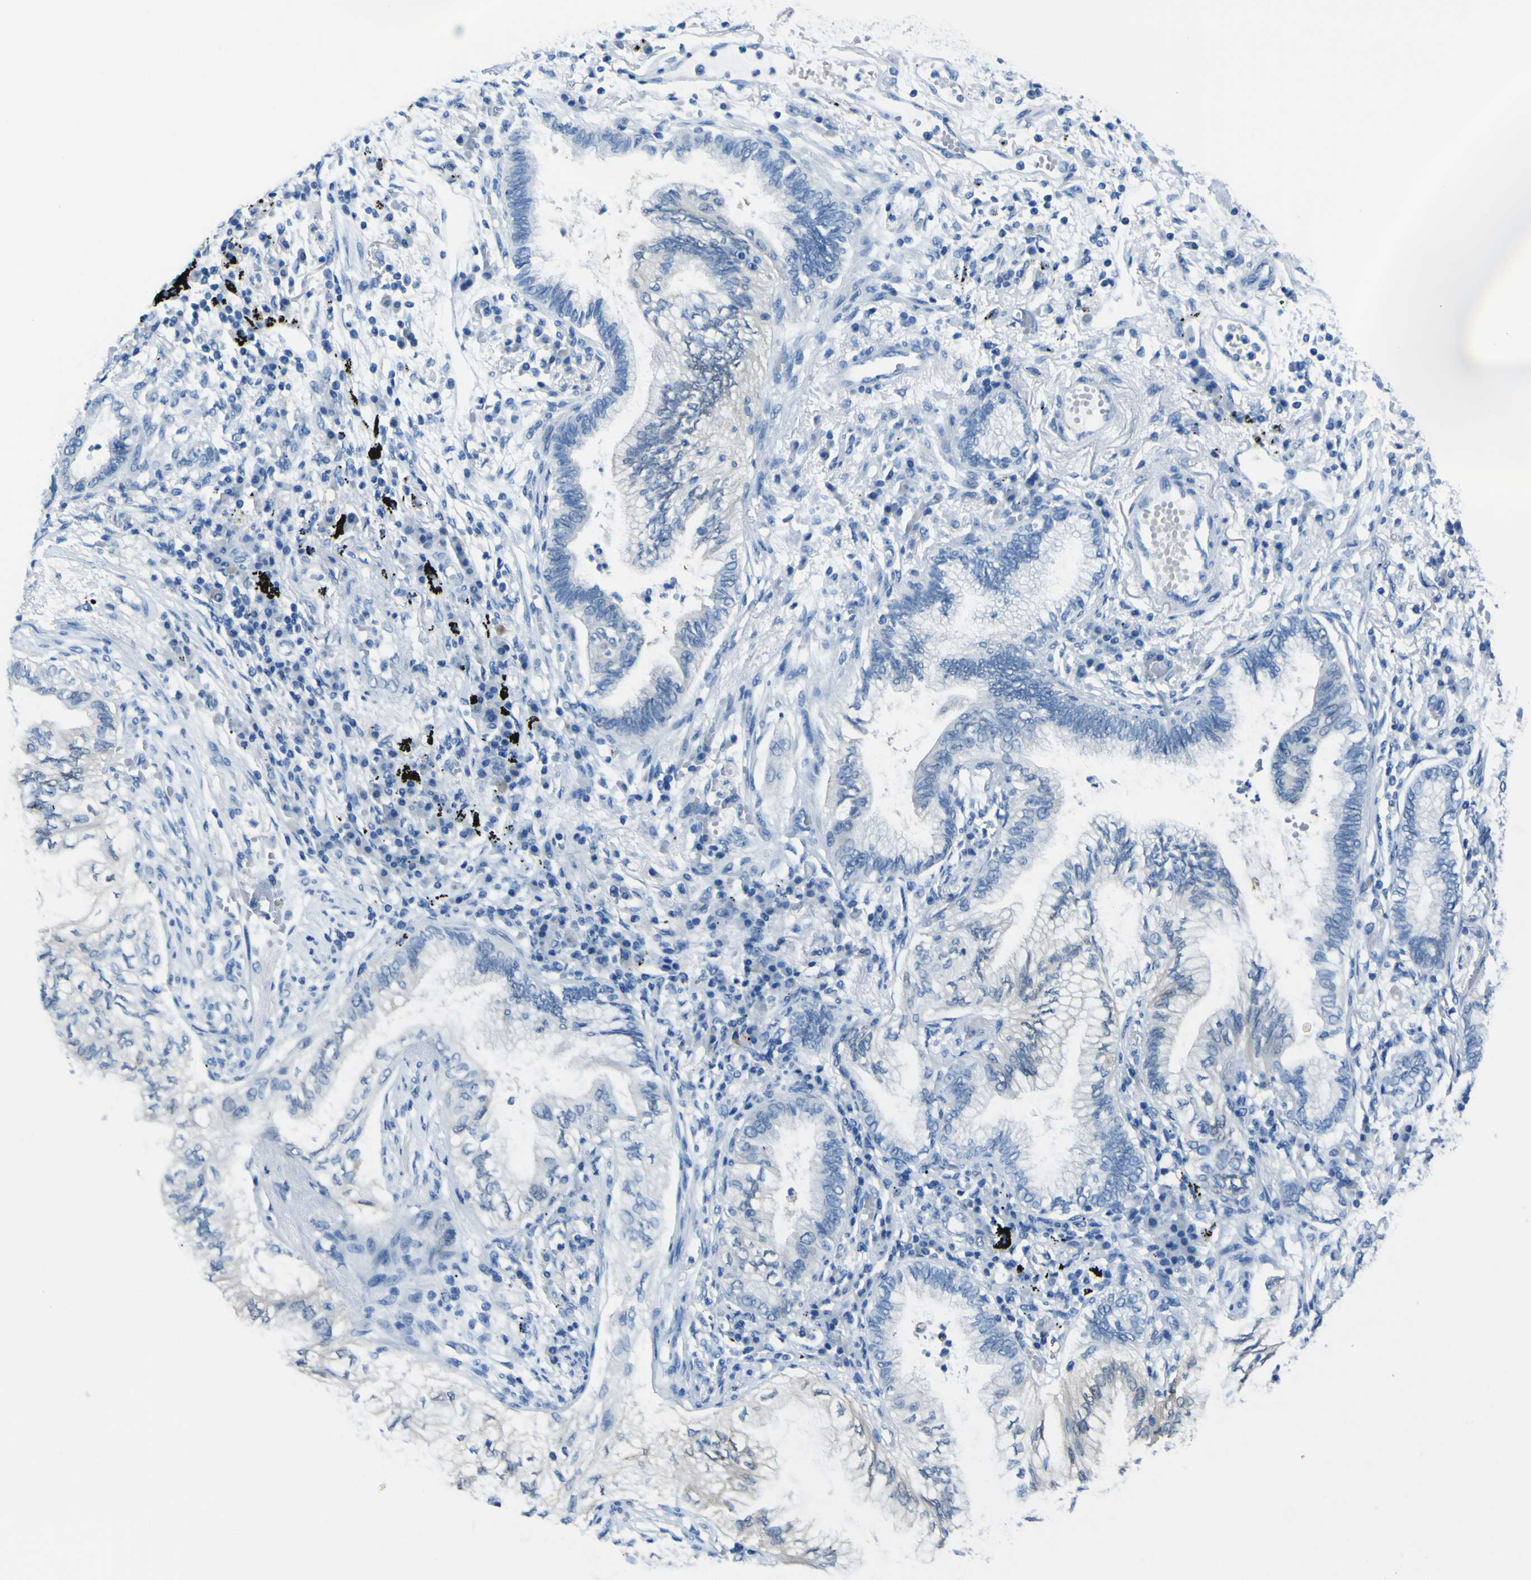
{"staining": {"intensity": "negative", "quantity": "none", "location": "none"}, "tissue": "lung cancer", "cell_type": "Tumor cells", "image_type": "cancer", "snomed": [{"axis": "morphology", "description": "Normal tissue, NOS"}, {"axis": "morphology", "description": "Adenocarcinoma, NOS"}, {"axis": "topography", "description": "Bronchus"}, {"axis": "topography", "description": "Lung"}], "caption": "An image of lung cancer stained for a protein demonstrates no brown staining in tumor cells.", "gene": "PHKG1", "patient": {"sex": "female", "age": 70}}